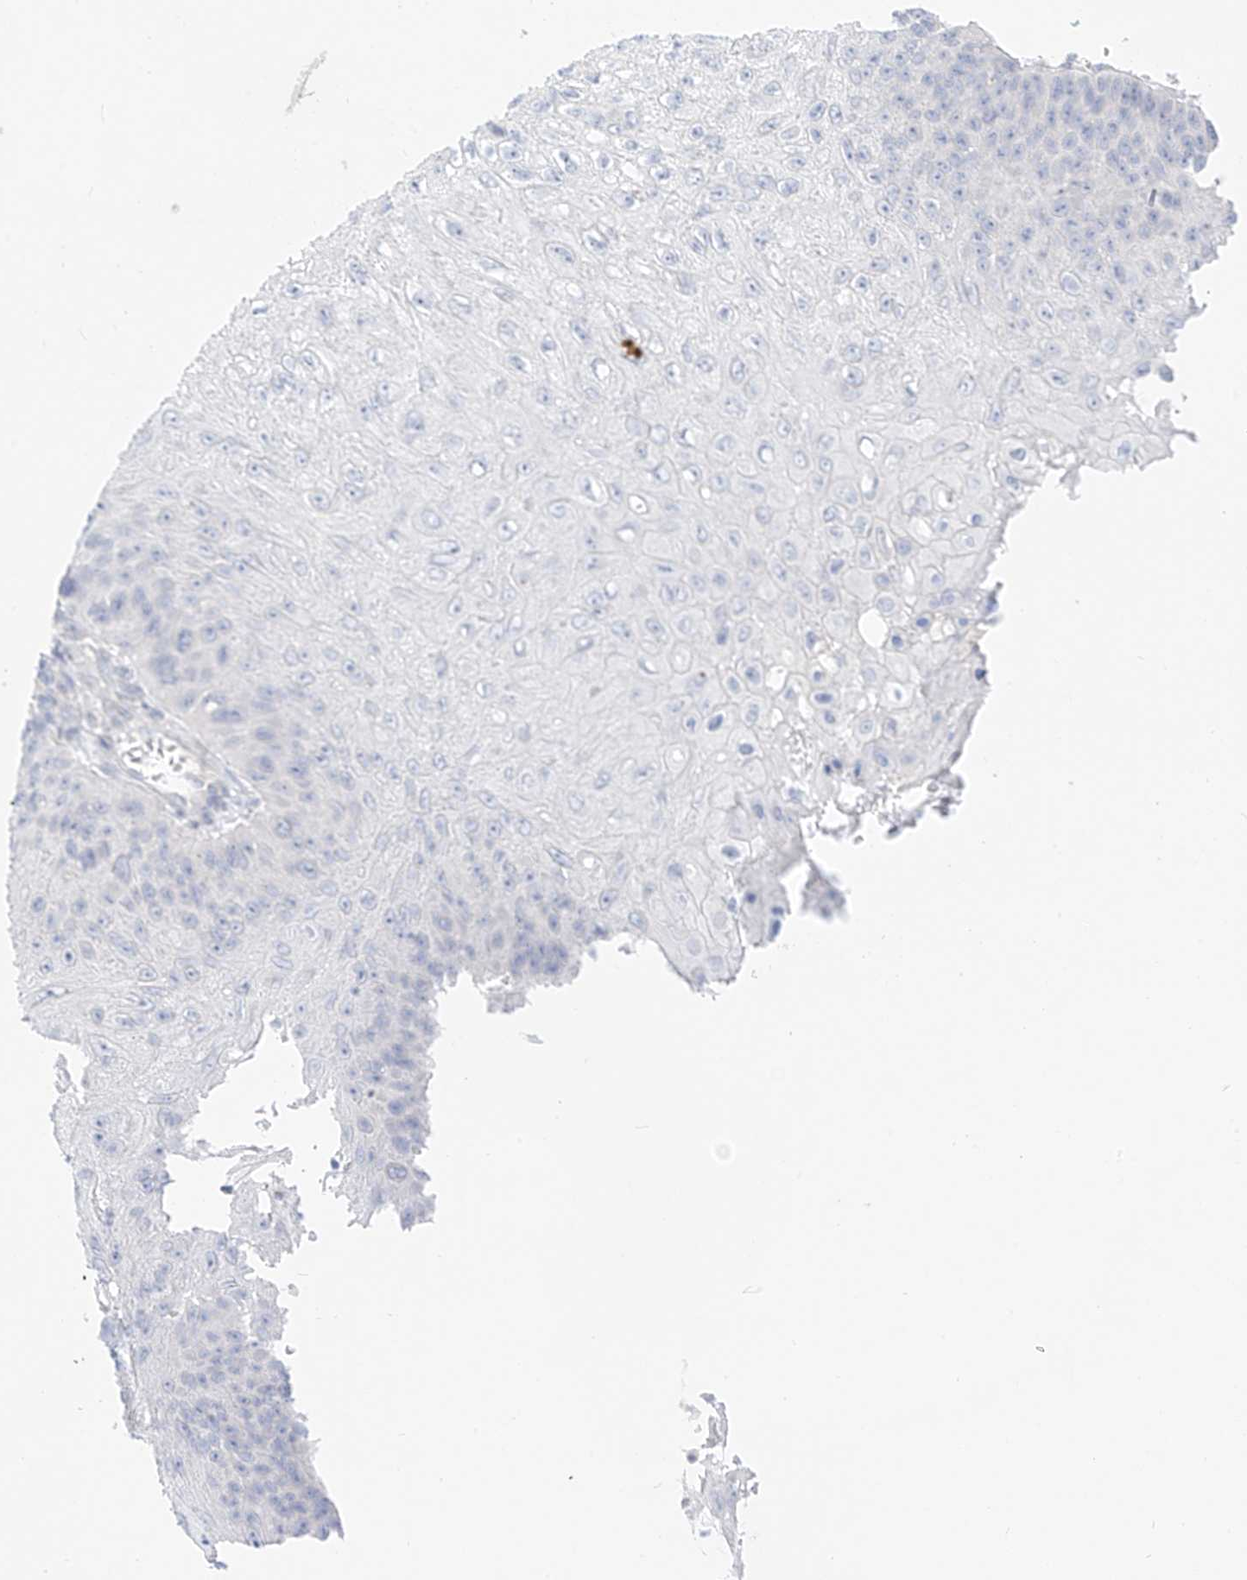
{"staining": {"intensity": "negative", "quantity": "none", "location": "none"}, "tissue": "skin cancer", "cell_type": "Tumor cells", "image_type": "cancer", "snomed": [{"axis": "morphology", "description": "Squamous cell carcinoma, NOS"}, {"axis": "topography", "description": "Skin"}], "caption": "DAB (3,3'-diaminobenzidine) immunohistochemical staining of human squamous cell carcinoma (skin) reveals no significant staining in tumor cells. The staining was performed using DAB to visualize the protein expression in brown, while the nuclei were stained in blue with hematoxylin (Magnification: 20x).", "gene": "ST3GAL5", "patient": {"sex": "female", "age": 88}}